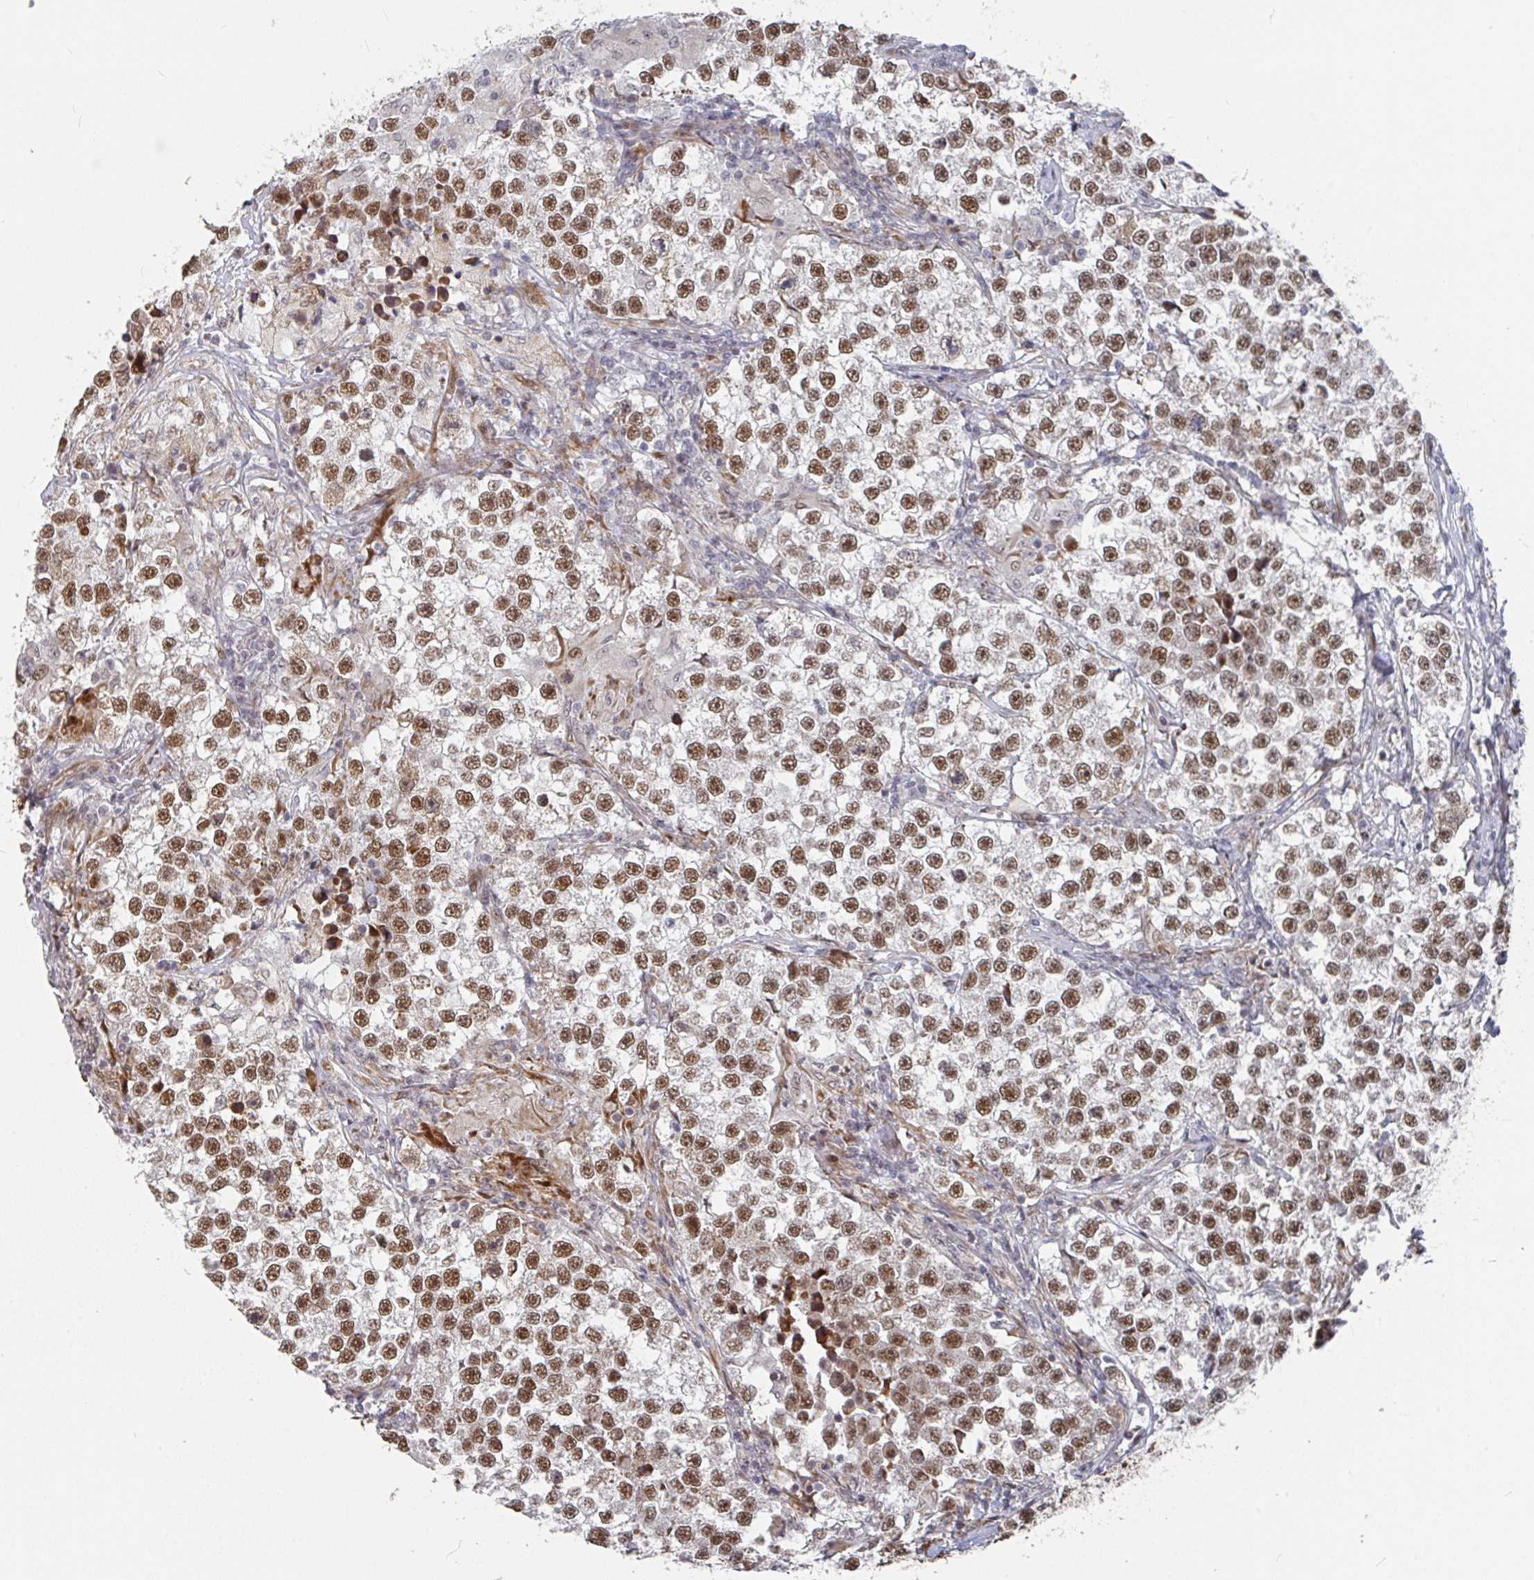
{"staining": {"intensity": "moderate", "quantity": ">75%", "location": "nuclear"}, "tissue": "testis cancer", "cell_type": "Tumor cells", "image_type": "cancer", "snomed": [{"axis": "morphology", "description": "Seminoma, NOS"}, {"axis": "topography", "description": "Testis"}], "caption": "Testis cancer stained for a protein (brown) demonstrates moderate nuclear positive positivity in about >75% of tumor cells.", "gene": "RBBP5", "patient": {"sex": "male", "age": 46}}